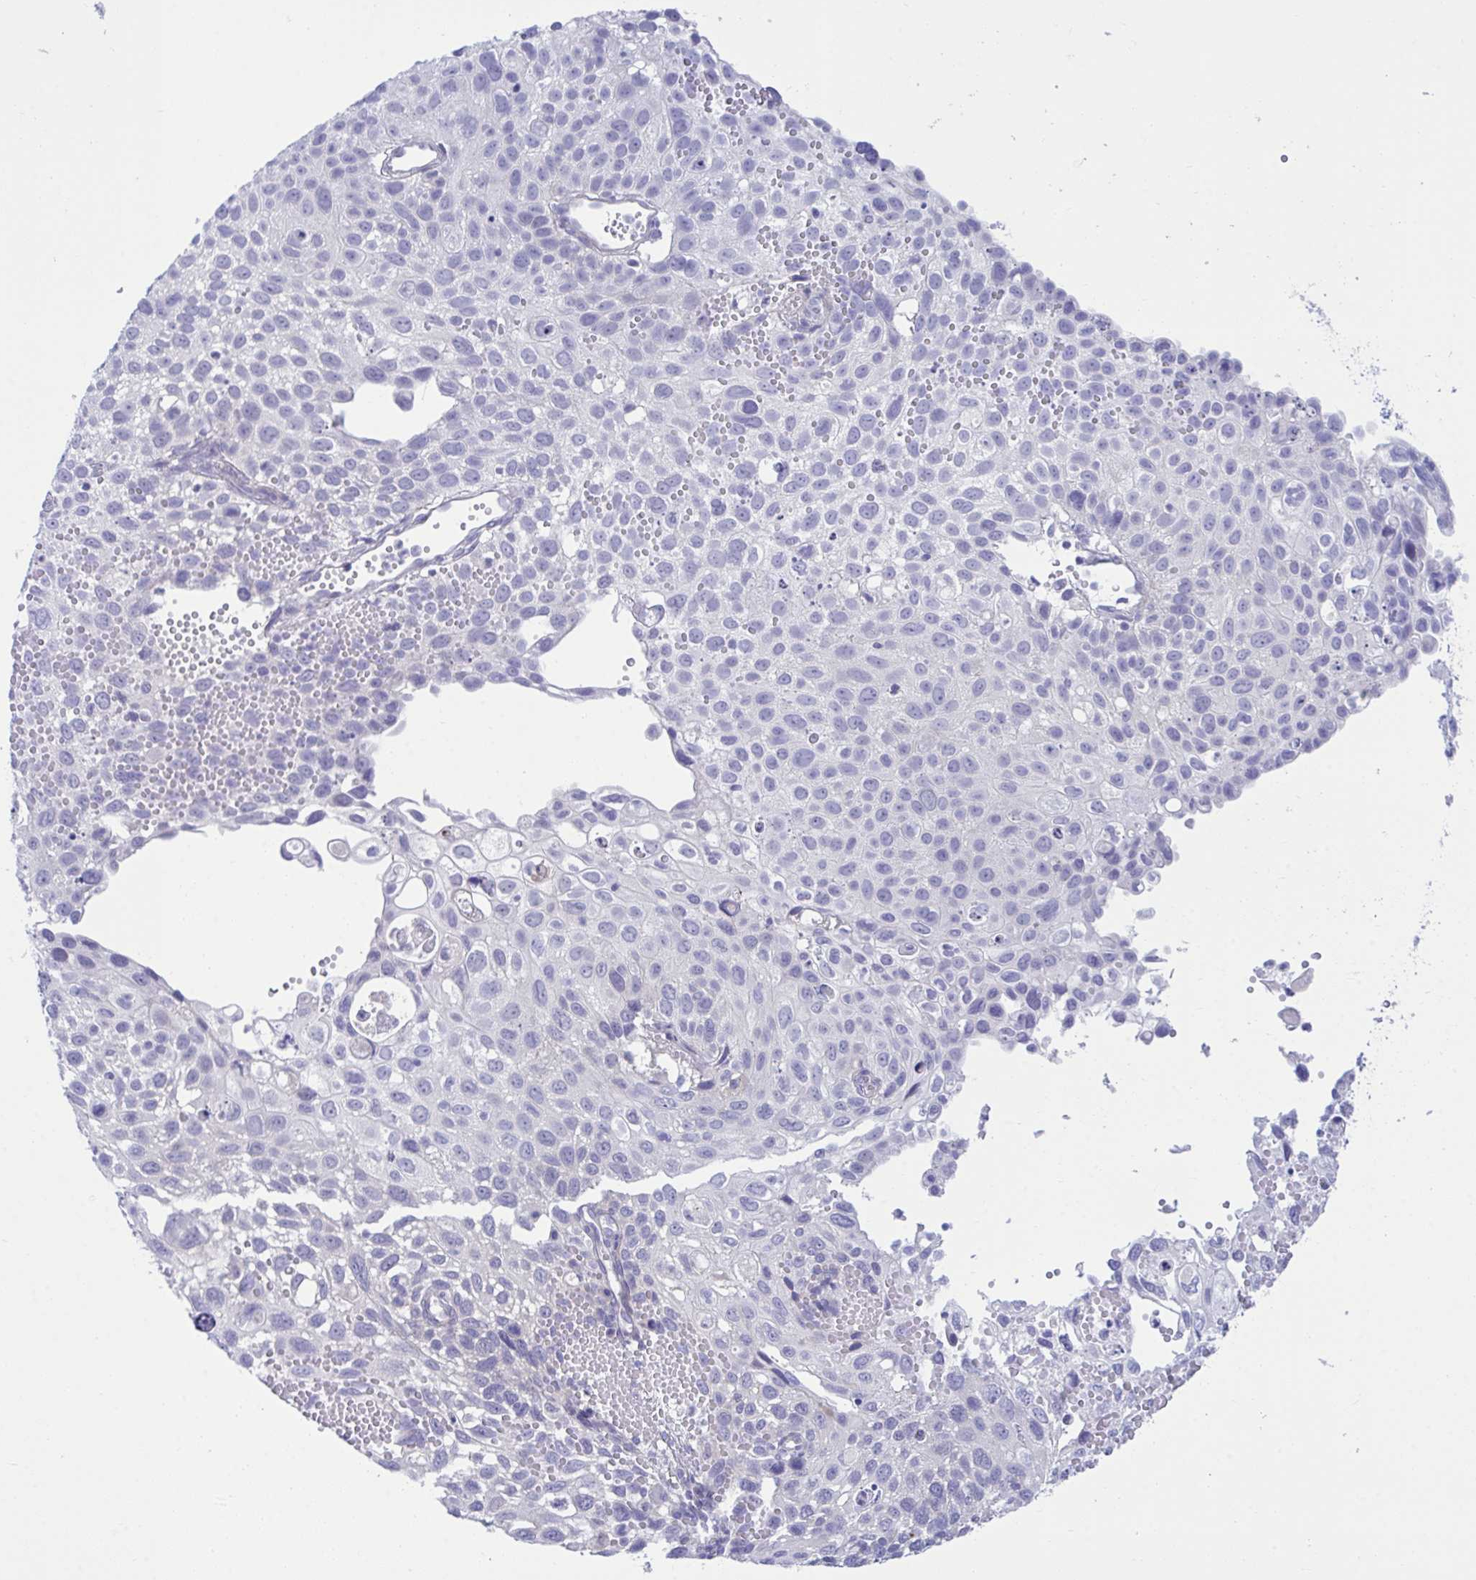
{"staining": {"intensity": "negative", "quantity": "none", "location": "none"}, "tissue": "cervical cancer", "cell_type": "Tumor cells", "image_type": "cancer", "snomed": [{"axis": "morphology", "description": "Squamous cell carcinoma, NOS"}, {"axis": "topography", "description": "Cervix"}], "caption": "Tumor cells show no significant protein staining in cervical cancer (squamous cell carcinoma).", "gene": "MED9", "patient": {"sex": "female", "age": 70}}